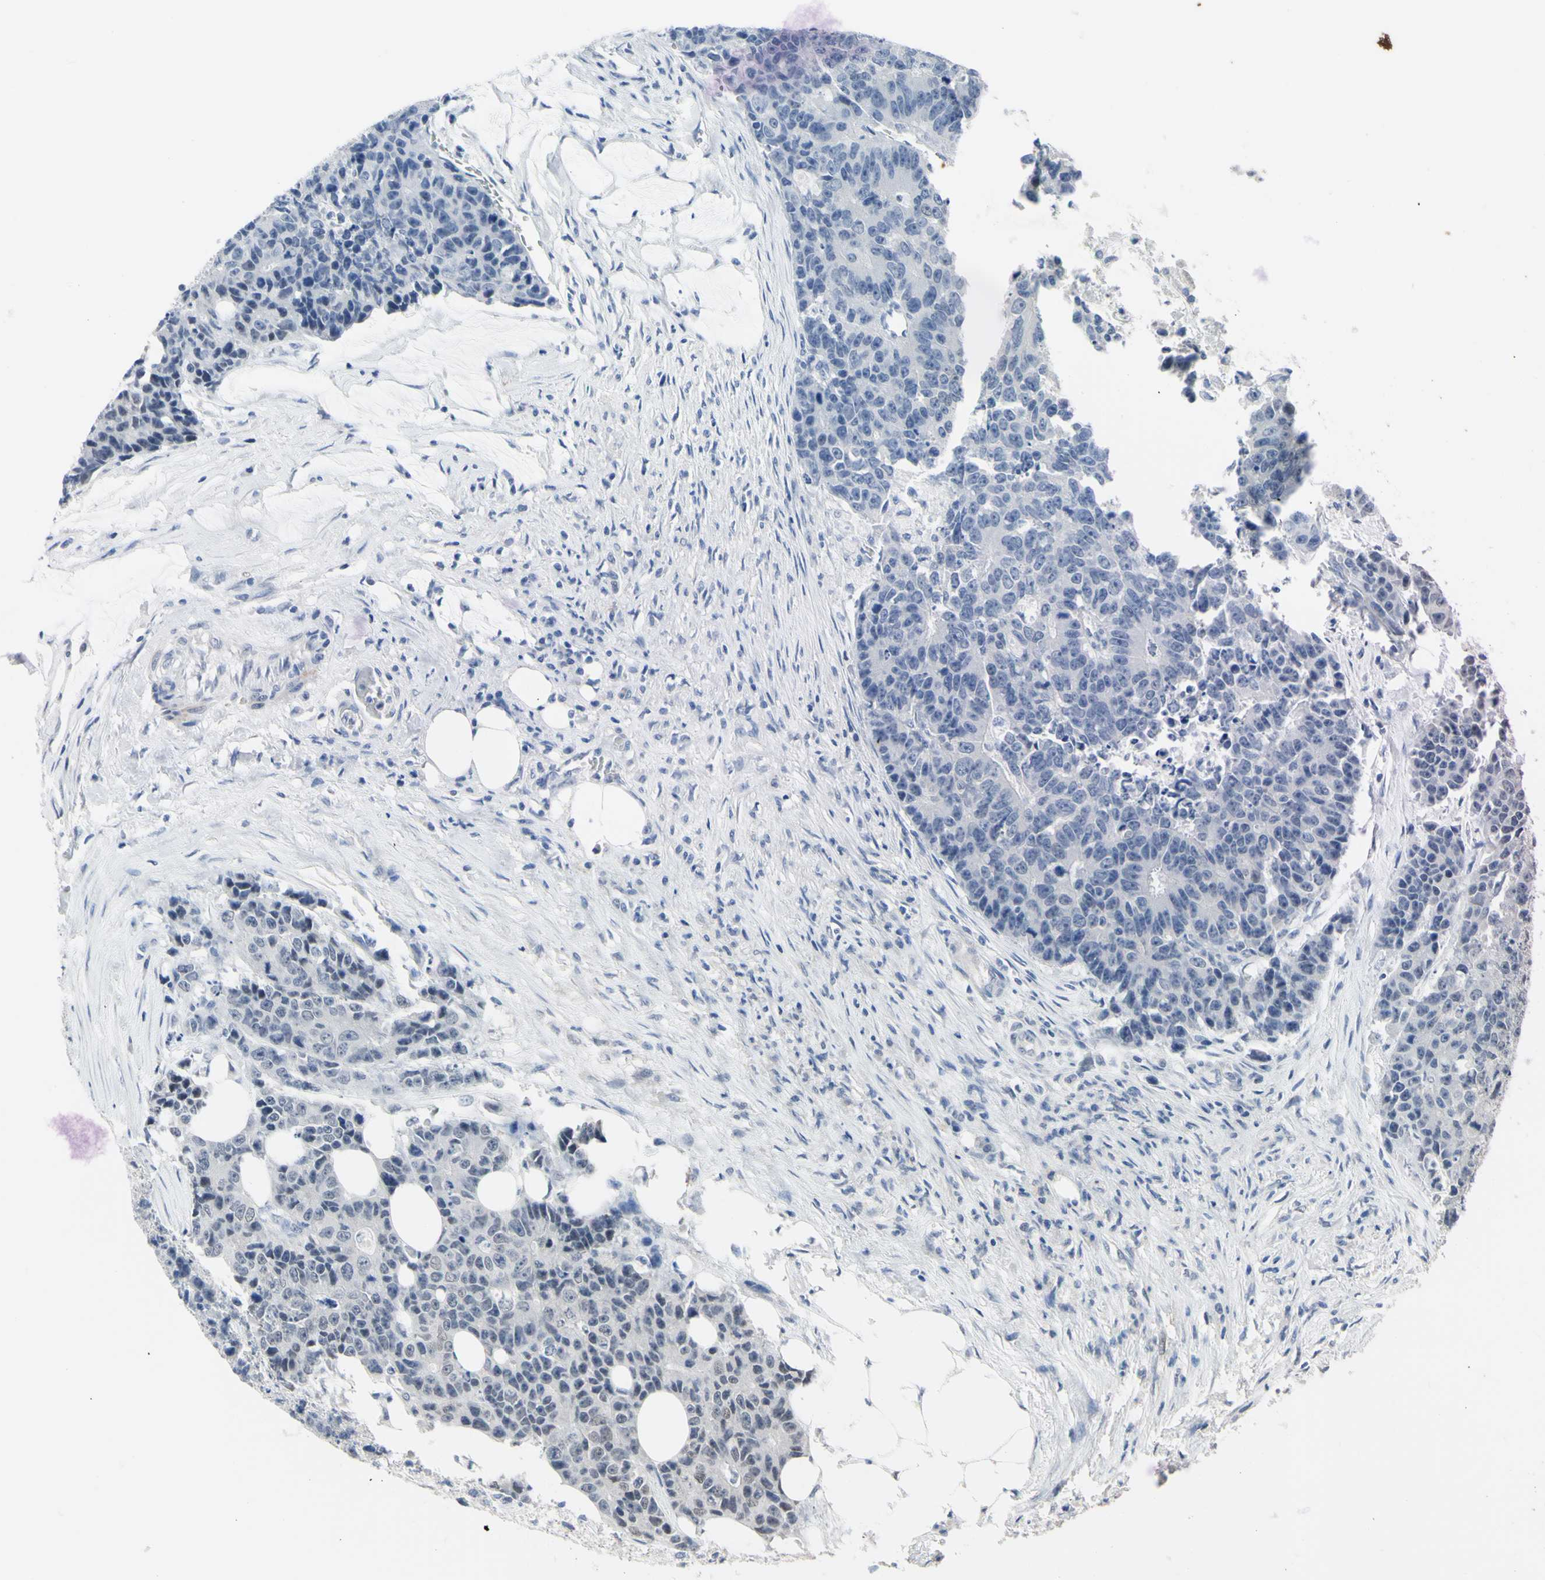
{"staining": {"intensity": "negative", "quantity": "none", "location": "none"}, "tissue": "colorectal cancer", "cell_type": "Tumor cells", "image_type": "cancer", "snomed": [{"axis": "morphology", "description": "Adenocarcinoma, NOS"}, {"axis": "topography", "description": "Colon"}], "caption": "A histopathology image of colorectal adenocarcinoma stained for a protein demonstrates no brown staining in tumor cells. The staining was performed using DAB to visualize the protein expression in brown, while the nuclei were stained in blue with hematoxylin (Magnification: 20x).", "gene": "ZNF174", "patient": {"sex": "female", "age": 86}}